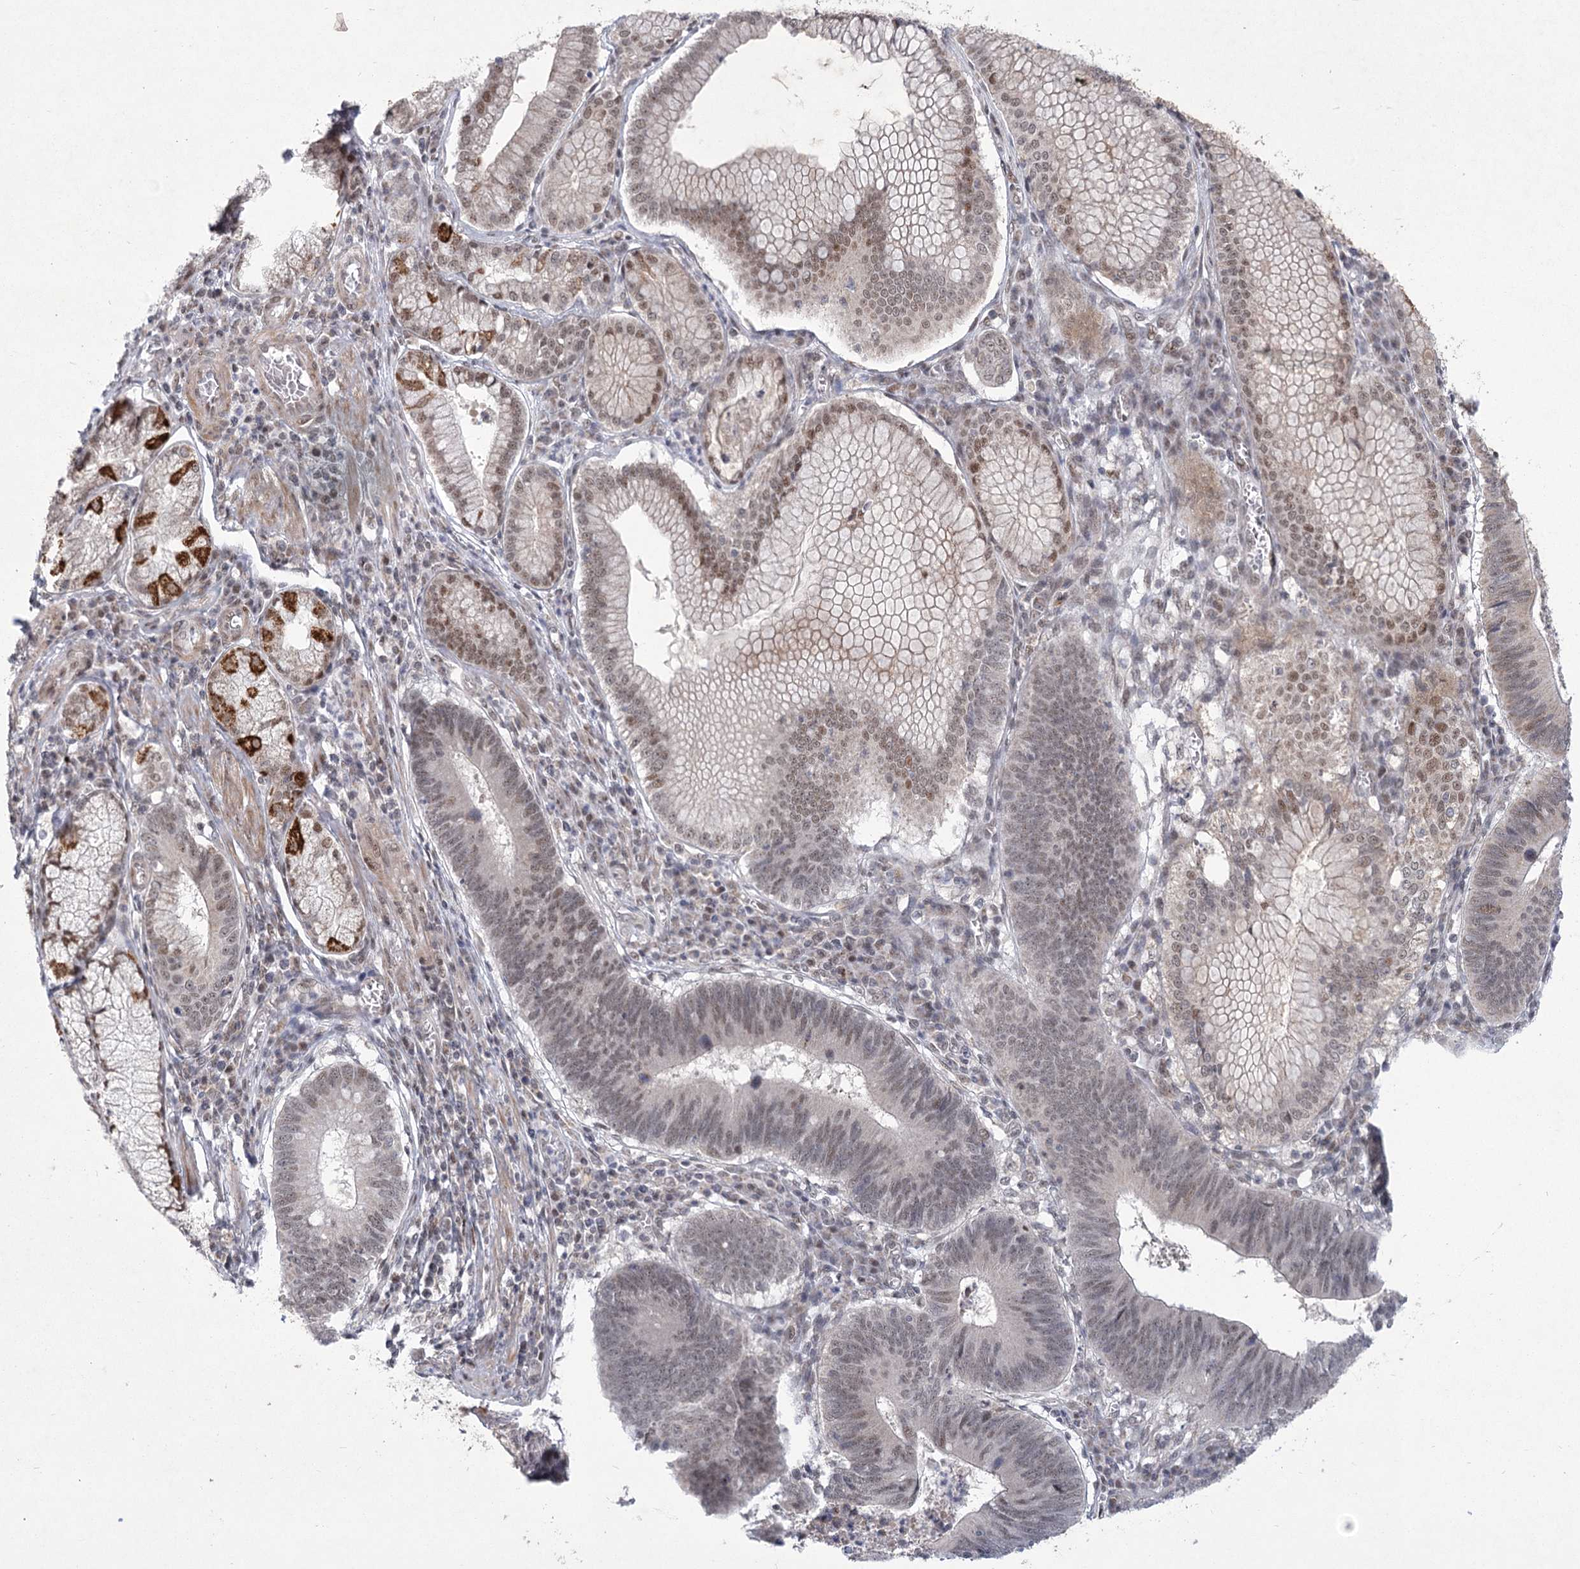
{"staining": {"intensity": "weak", "quantity": ">75%", "location": "nuclear"}, "tissue": "stomach cancer", "cell_type": "Tumor cells", "image_type": "cancer", "snomed": [{"axis": "morphology", "description": "Adenocarcinoma, NOS"}, {"axis": "topography", "description": "Stomach"}], "caption": "Tumor cells show low levels of weak nuclear positivity in approximately >75% of cells in stomach cancer.", "gene": "CIB4", "patient": {"sex": "male", "age": 59}}